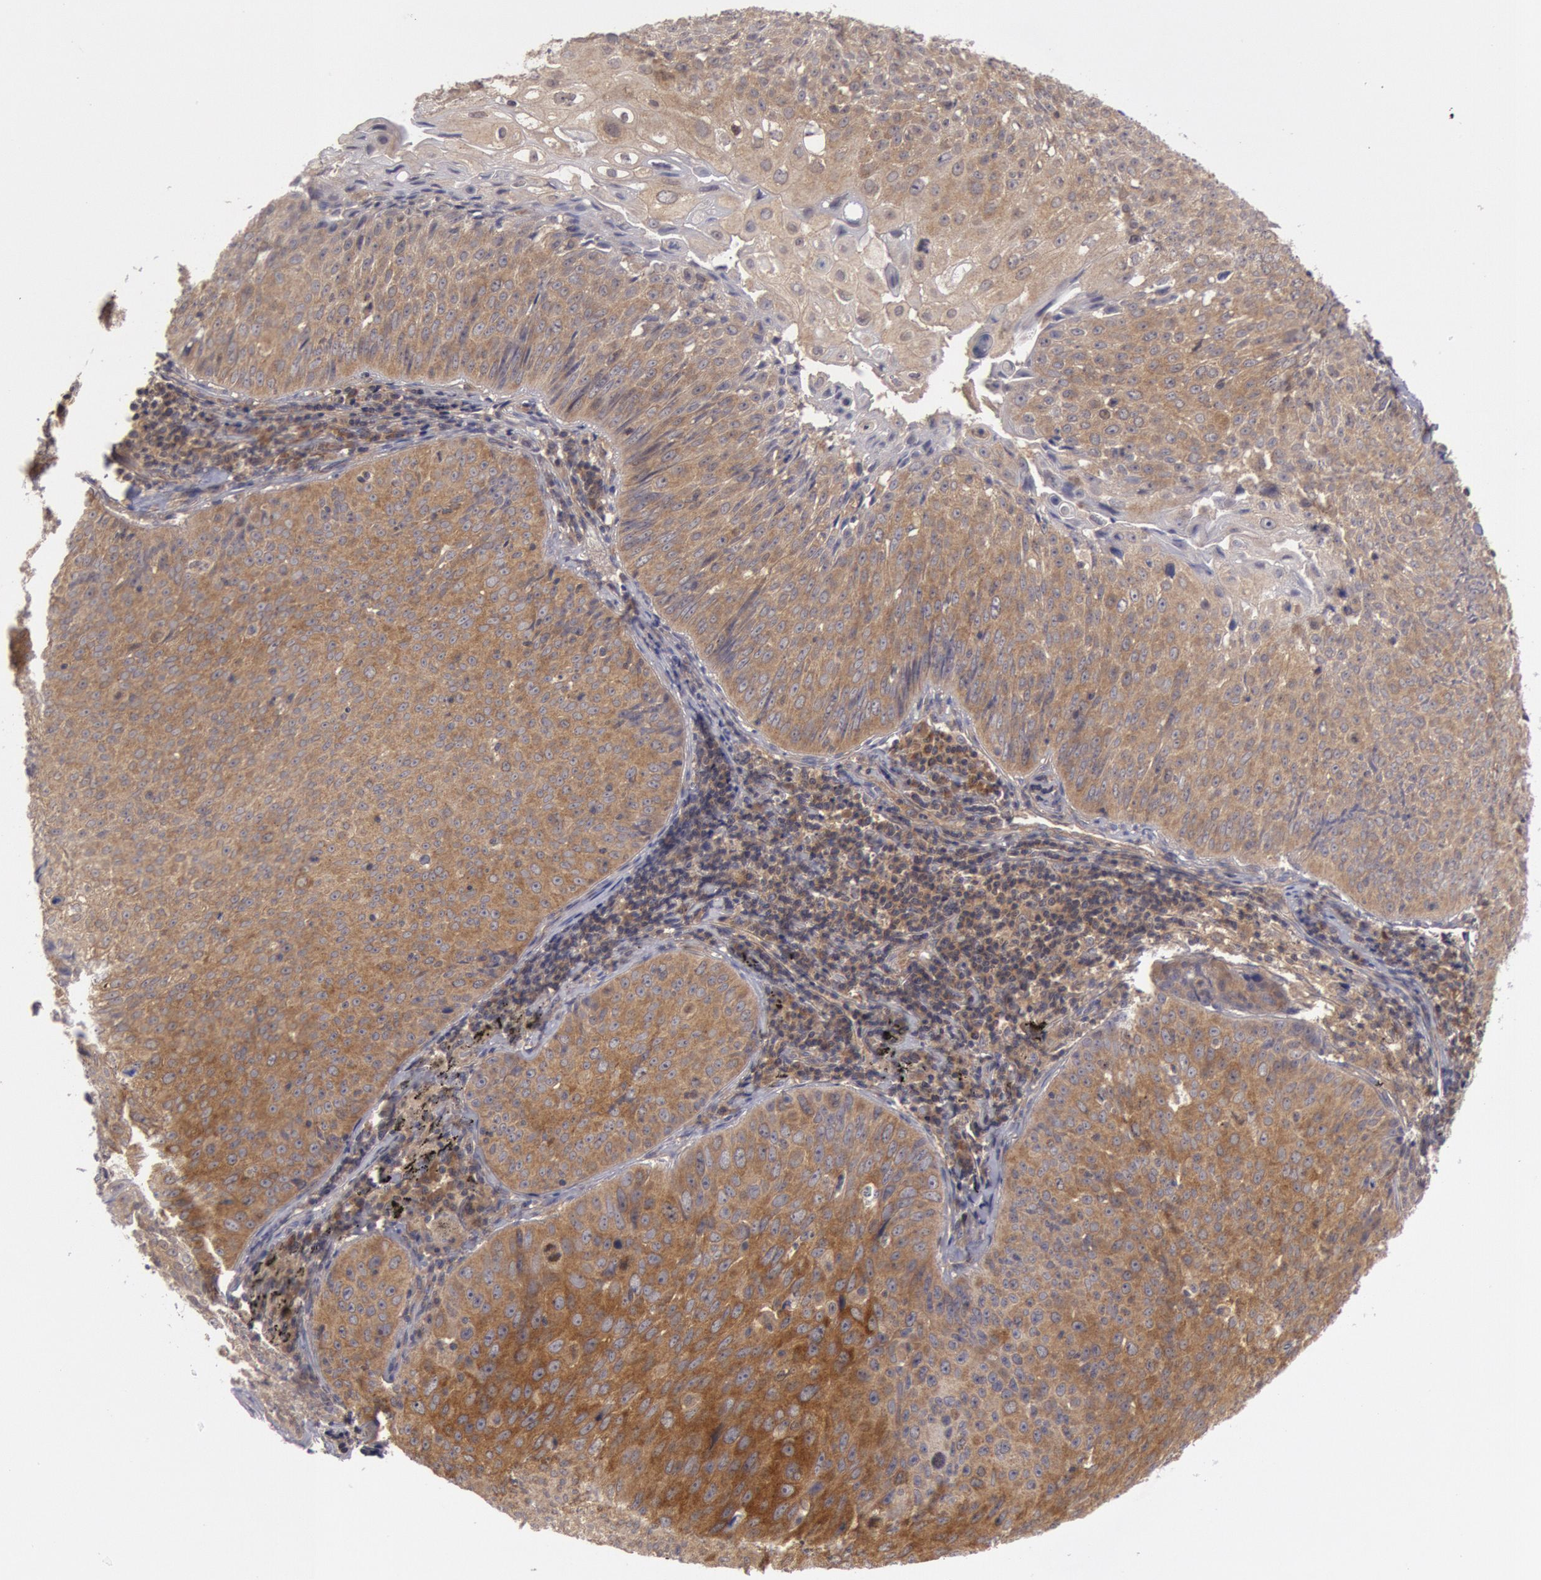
{"staining": {"intensity": "weak", "quantity": ">75%", "location": "cytoplasmic/membranous"}, "tissue": "lung cancer", "cell_type": "Tumor cells", "image_type": "cancer", "snomed": [{"axis": "morphology", "description": "Adenocarcinoma, NOS"}, {"axis": "topography", "description": "Lung"}], "caption": "Immunohistochemistry staining of lung adenocarcinoma, which exhibits low levels of weak cytoplasmic/membranous staining in about >75% of tumor cells indicating weak cytoplasmic/membranous protein expression. The staining was performed using DAB (3,3'-diaminobenzidine) (brown) for protein detection and nuclei were counterstained in hematoxylin (blue).", "gene": "BRAF", "patient": {"sex": "male", "age": 60}}